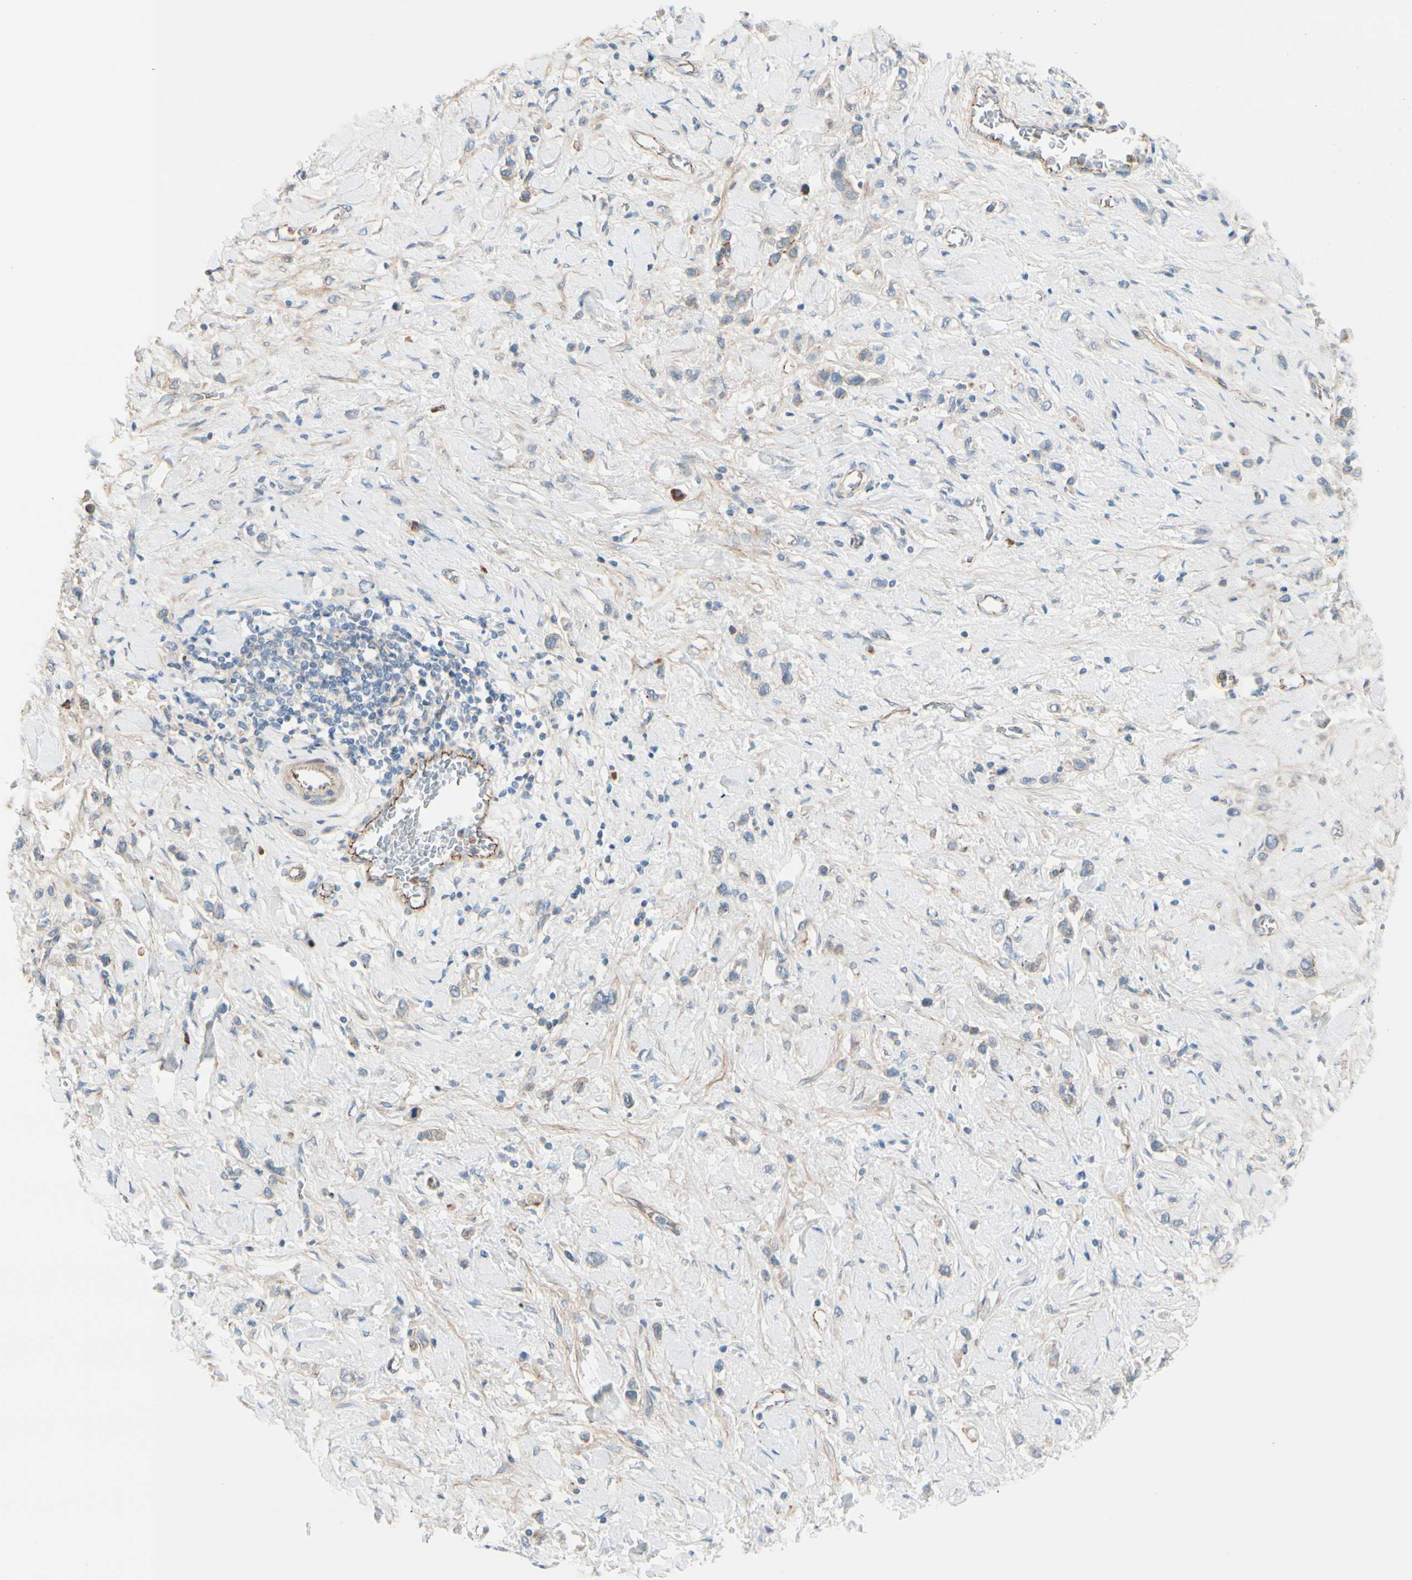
{"staining": {"intensity": "negative", "quantity": "none", "location": "none"}, "tissue": "stomach cancer", "cell_type": "Tumor cells", "image_type": "cancer", "snomed": [{"axis": "morphology", "description": "Normal tissue, NOS"}, {"axis": "morphology", "description": "Adenocarcinoma, NOS"}, {"axis": "topography", "description": "Stomach, upper"}, {"axis": "topography", "description": "Stomach"}], "caption": "There is no significant staining in tumor cells of stomach cancer (adenocarcinoma). The staining is performed using DAB (3,3'-diaminobenzidine) brown chromogen with nuclei counter-stained in using hematoxylin.", "gene": "TJP1", "patient": {"sex": "female", "age": 65}}